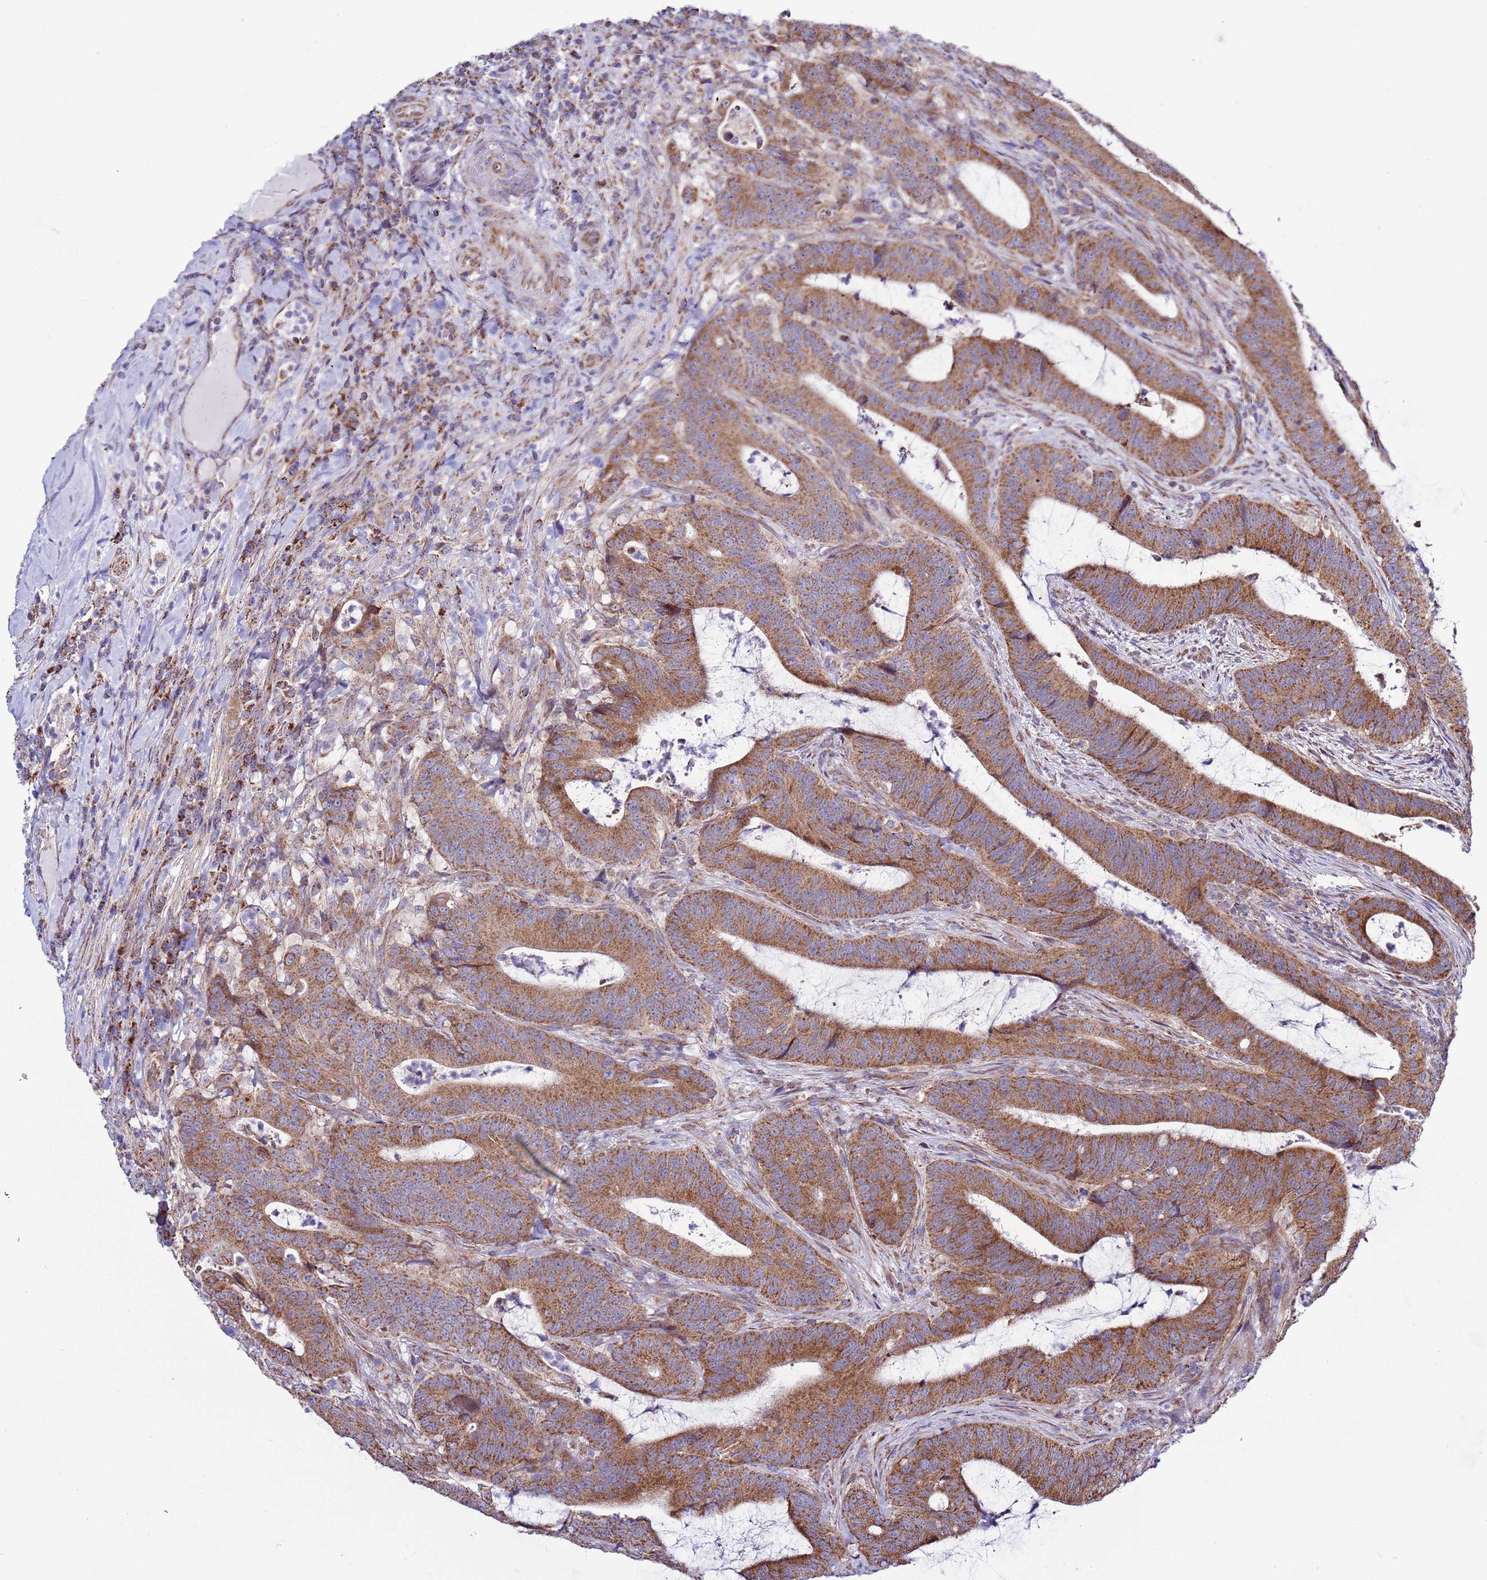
{"staining": {"intensity": "strong", "quantity": ">75%", "location": "cytoplasmic/membranous"}, "tissue": "colorectal cancer", "cell_type": "Tumor cells", "image_type": "cancer", "snomed": [{"axis": "morphology", "description": "Adenocarcinoma, NOS"}, {"axis": "topography", "description": "Colon"}], "caption": "IHC histopathology image of neoplastic tissue: human colorectal cancer stained using immunohistochemistry (IHC) demonstrates high levels of strong protein expression localized specifically in the cytoplasmic/membranous of tumor cells, appearing as a cytoplasmic/membranous brown color.", "gene": "AHI1", "patient": {"sex": "female", "age": 43}}